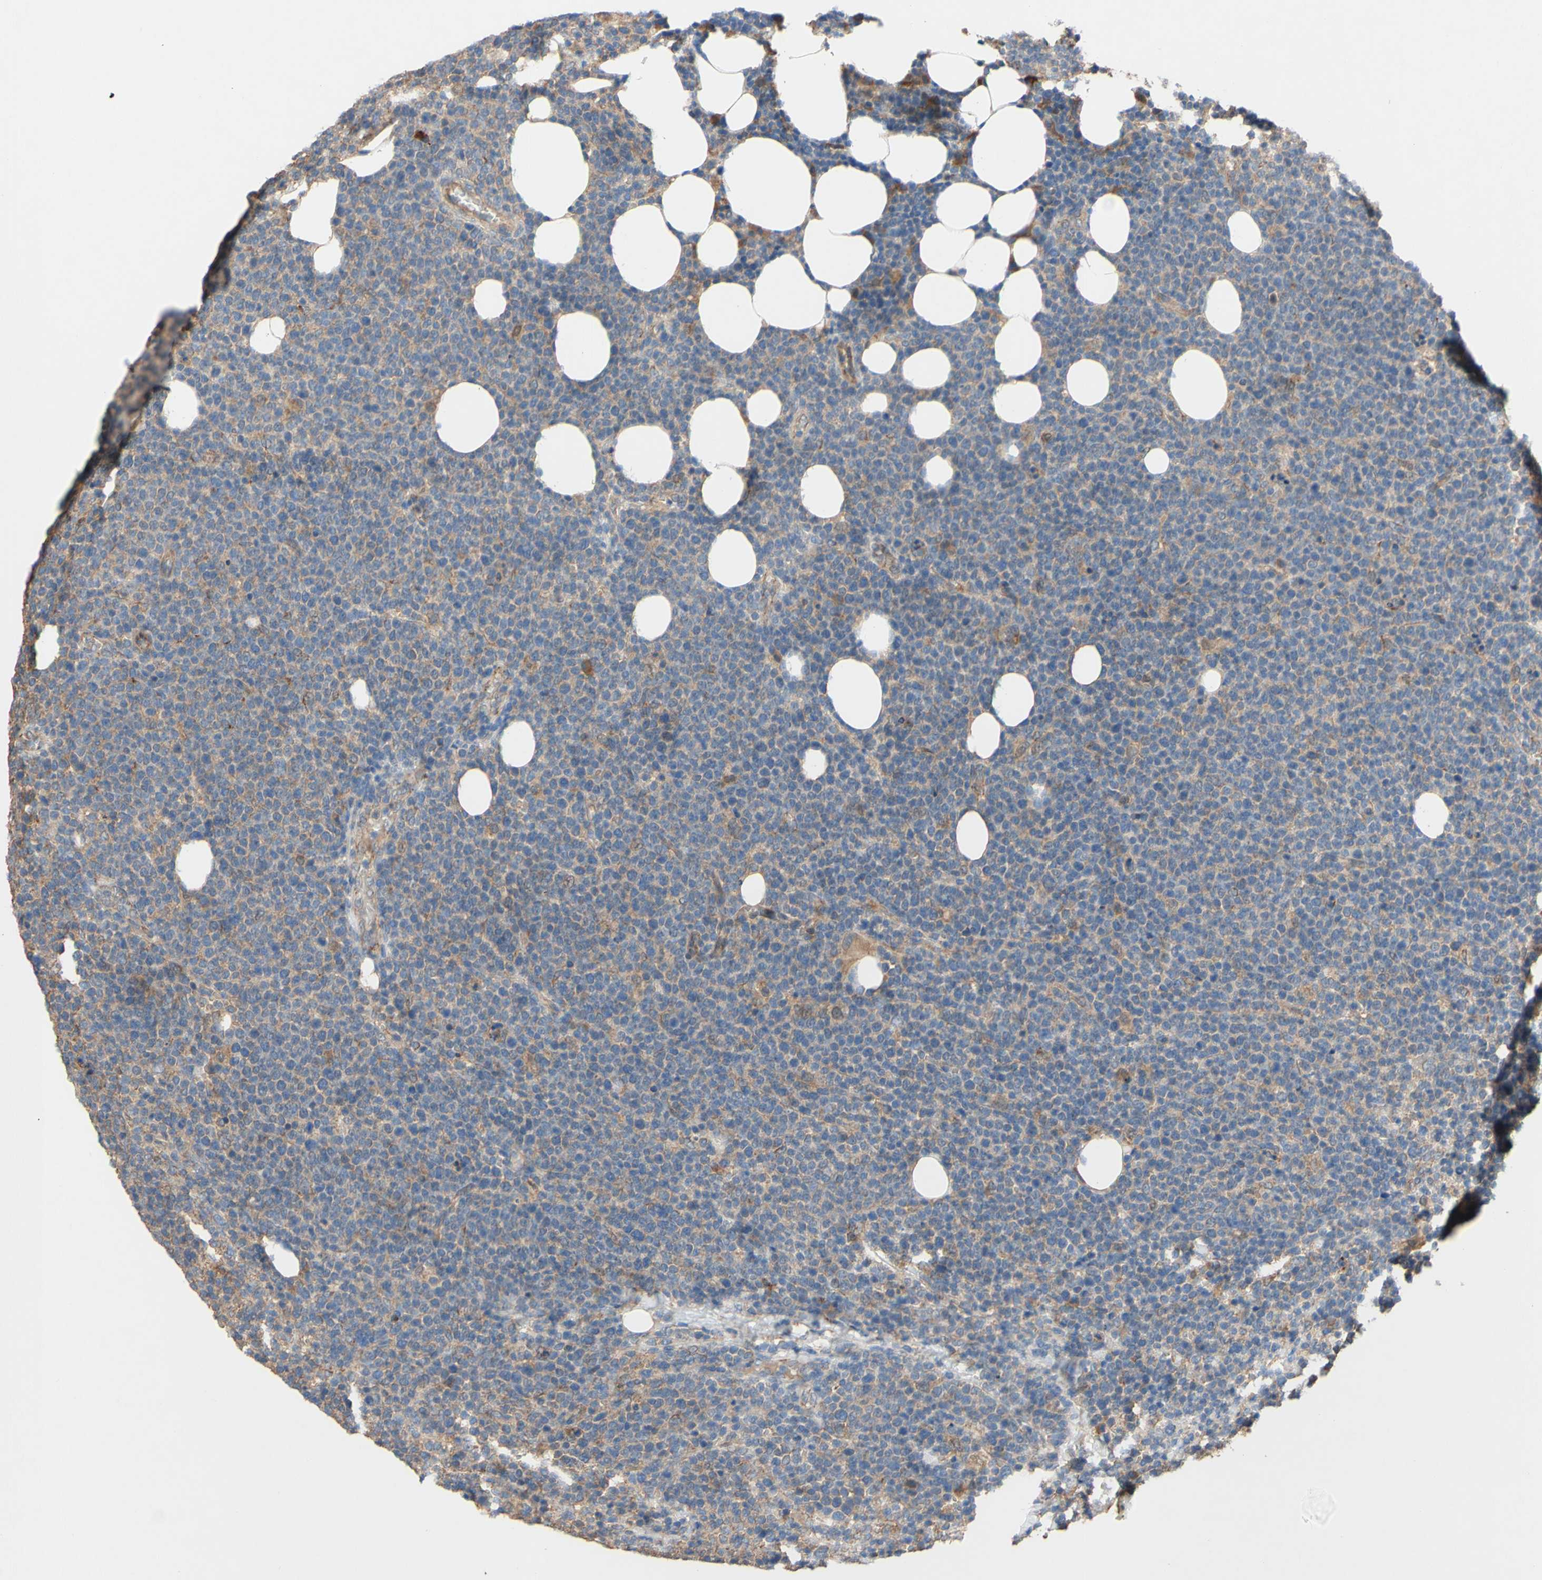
{"staining": {"intensity": "moderate", "quantity": "<25%", "location": "cytoplasmic/membranous"}, "tissue": "lymphoma", "cell_type": "Tumor cells", "image_type": "cancer", "snomed": [{"axis": "morphology", "description": "Malignant lymphoma, non-Hodgkin's type, High grade"}, {"axis": "topography", "description": "Lymph node"}], "caption": "This is a micrograph of immunohistochemistry (IHC) staining of high-grade malignant lymphoma, non-Hodgkin's type, which shows moderate expression in the cytoplasmic/membranous of tumor cells.", "gene": "PDGFB", "patient": {"sex": "male", "age": 61}}